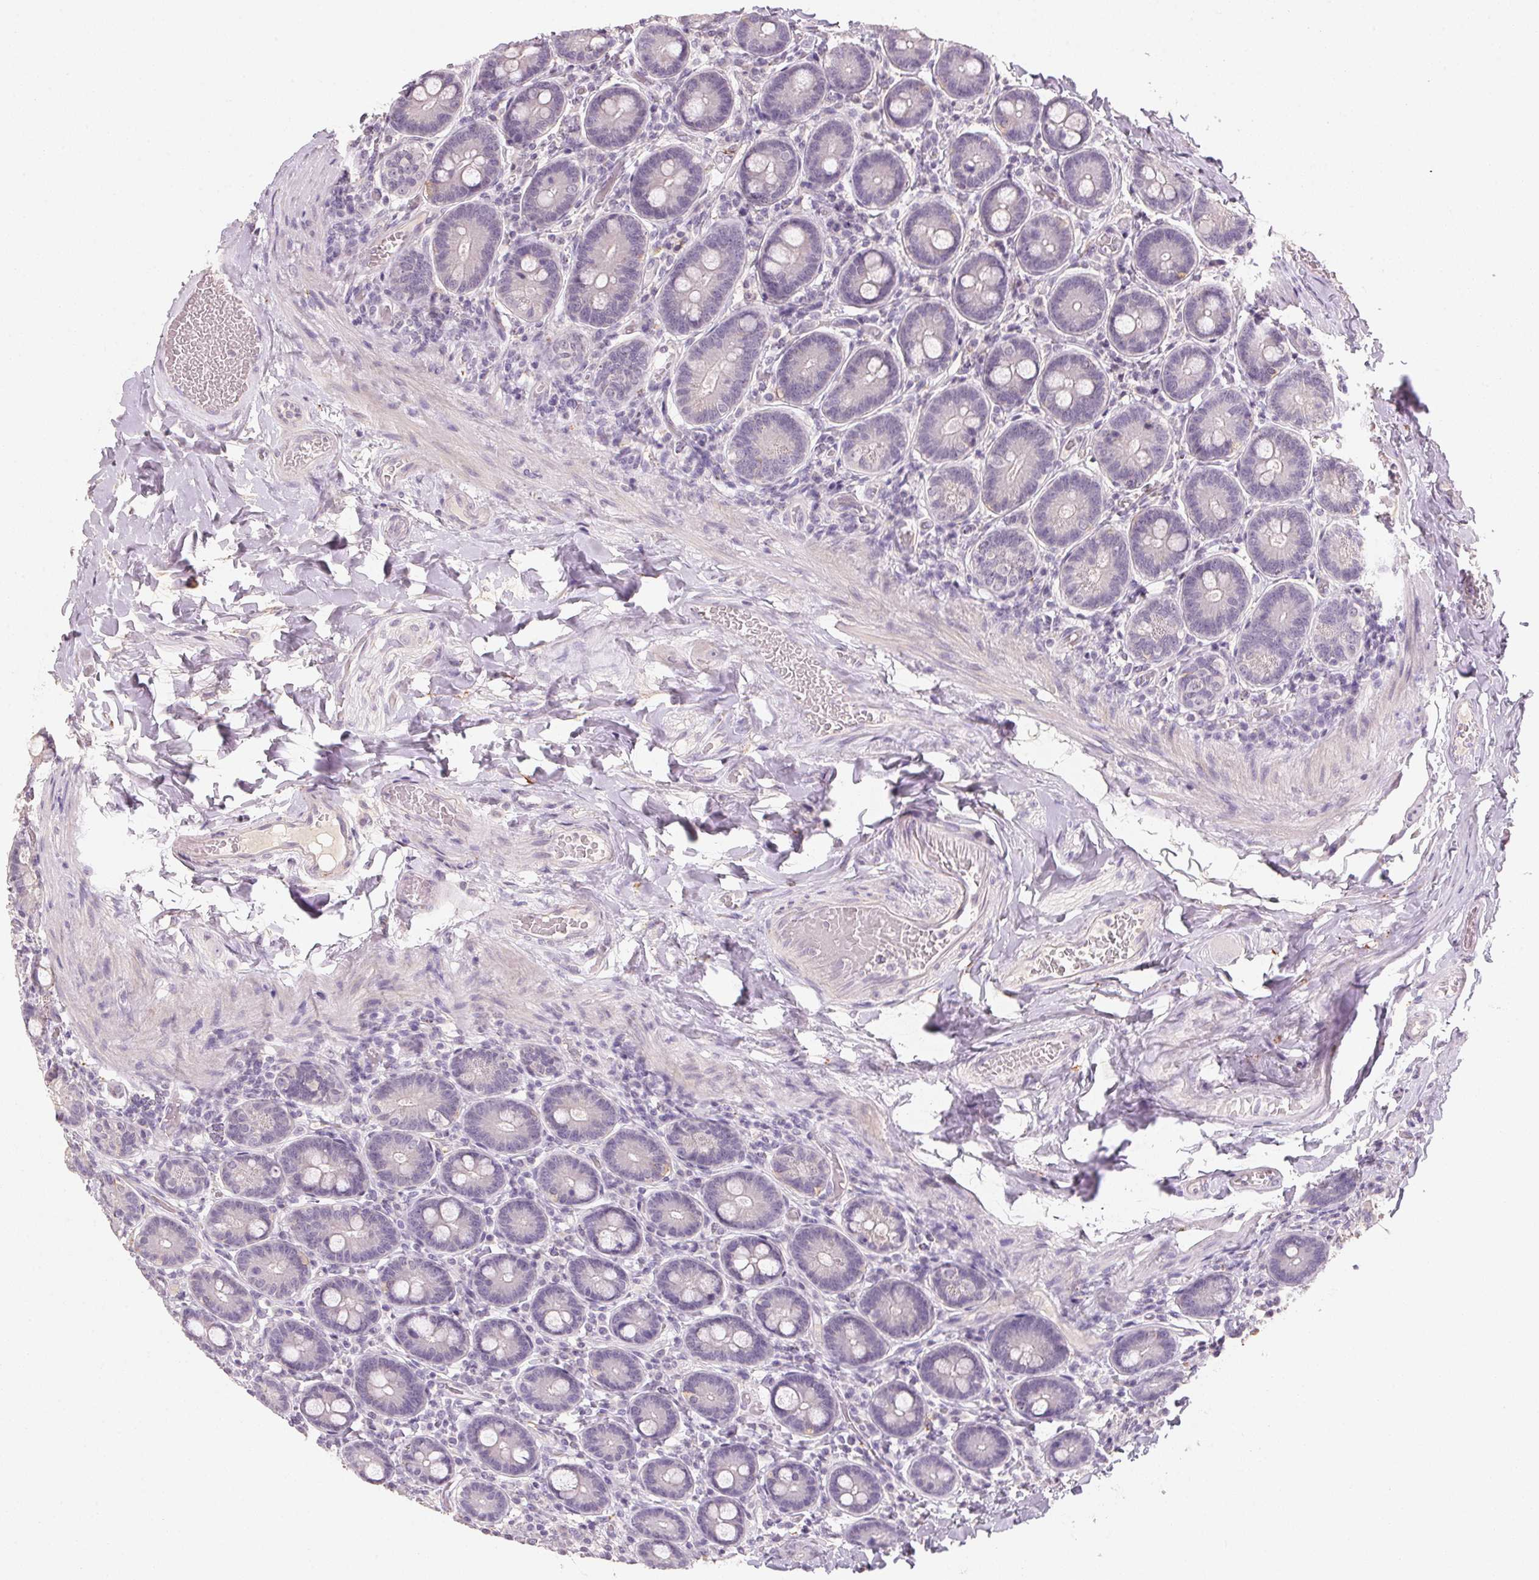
{"staining": {"intensity": "negative", "quantity": "none", "location": "none"}, "tissue": "duodenum", "cell_type": "Glandular cells", "image_type": "normal", "snomed": [{"axis": "morphology", "description": "Normal tissue, NOS"}, {"axis": "topography", "description": "Duodenum"}], "caption": "Immunohistochemical staining of normal duodenum displays no significant positivity in glandular cells.", "gene": "CXCL5", "patient": {"sex": "female", "age": 62}}